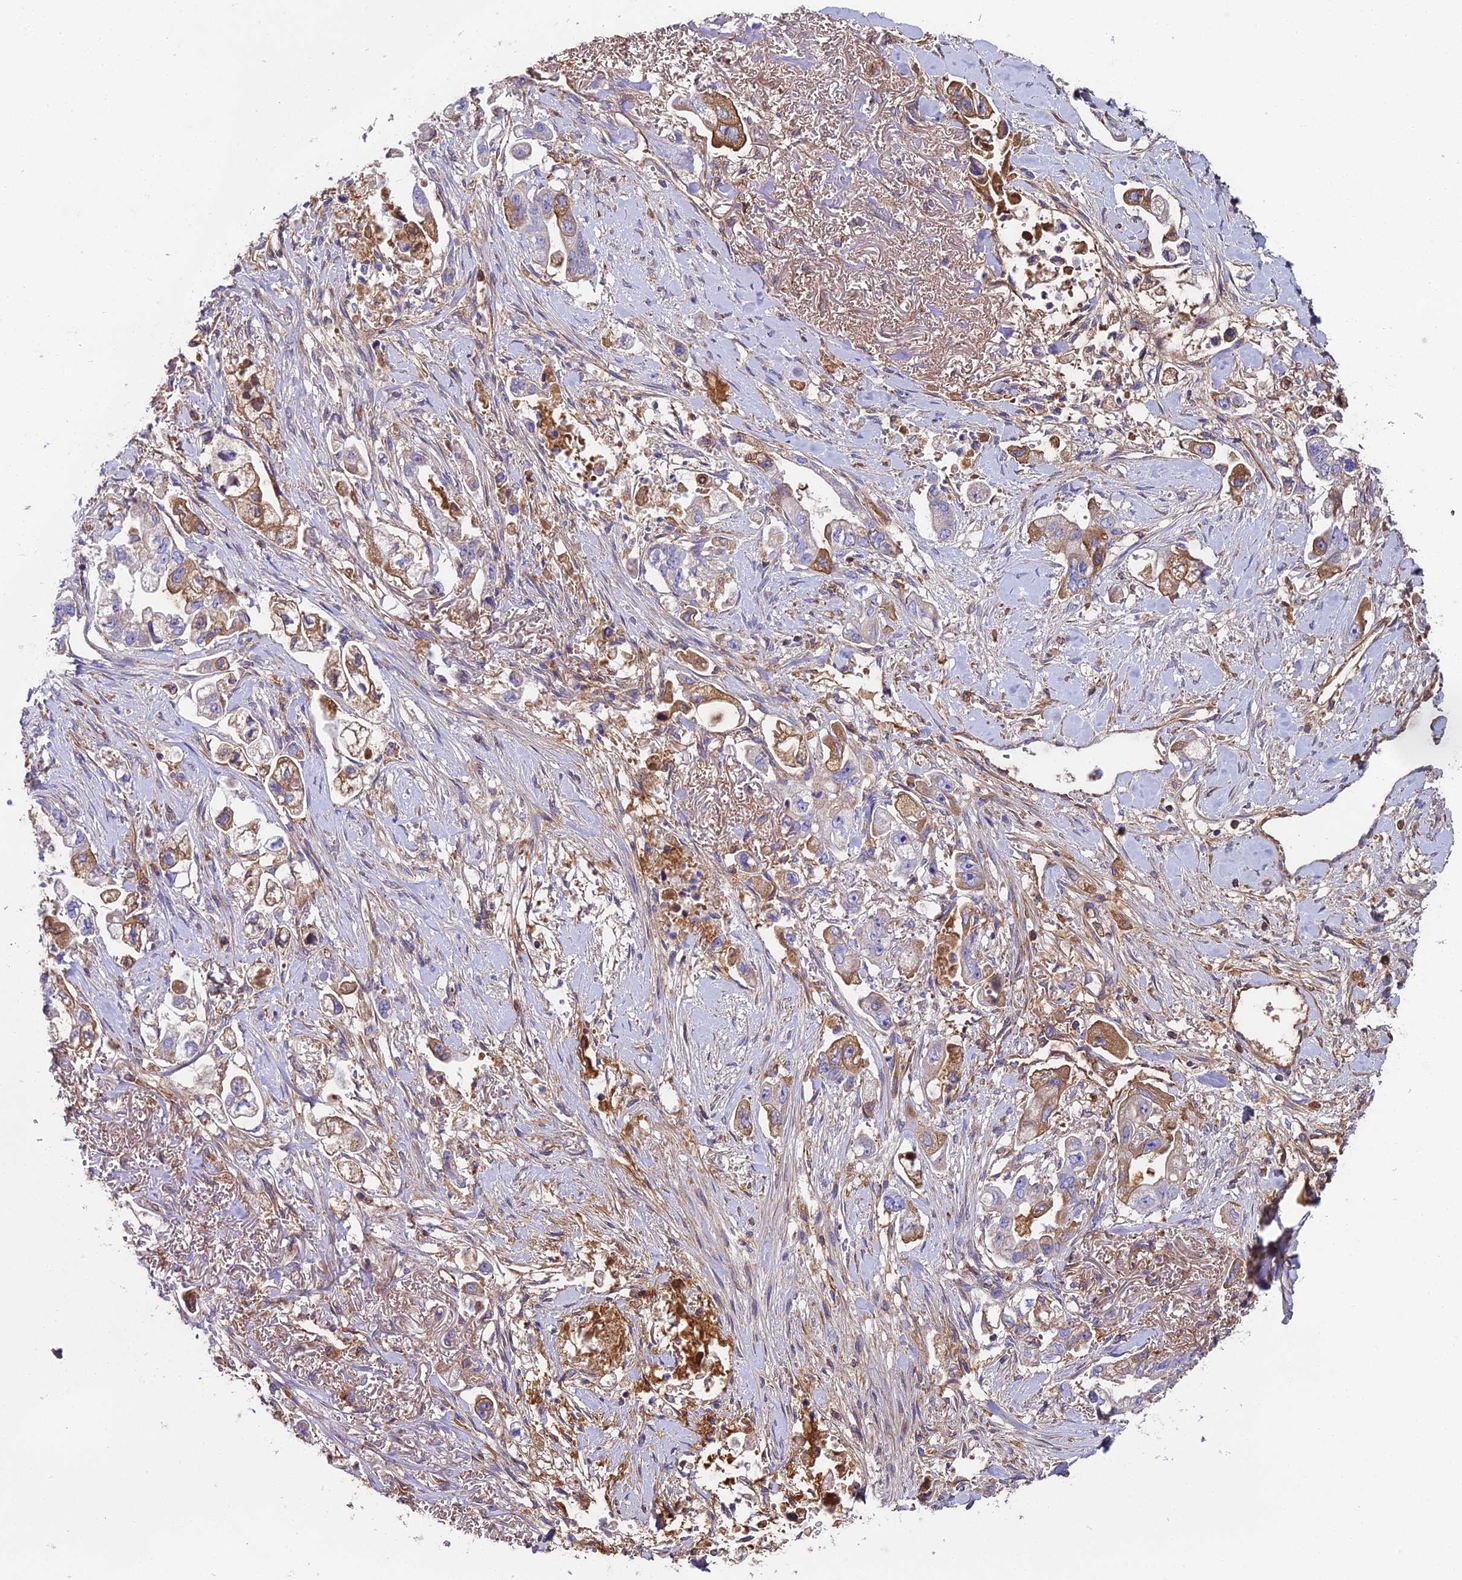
{"staining": {"intensity": "moderate", "quantity": "<25%", "location": "cytoplasmic/membranous"}, "tissue": "stomach cancer", "cell_type": "Tumor cells", "image_type": "cancer", "snomed": [{"axis": "morphology", "description": "Adenocarcinoma, NOS"}, {"axis": "topography", "description": "Stomach"}], "caption": "High-power microscopy captured an immunohistochemistry (IHC) image of adenocarcinoma (stomach), revealing moderate cytoplasmic/membranous expression in about <25% of tumor cells.", "gene": "BEX4", "patient": {"sex": "male", "age": 62}}